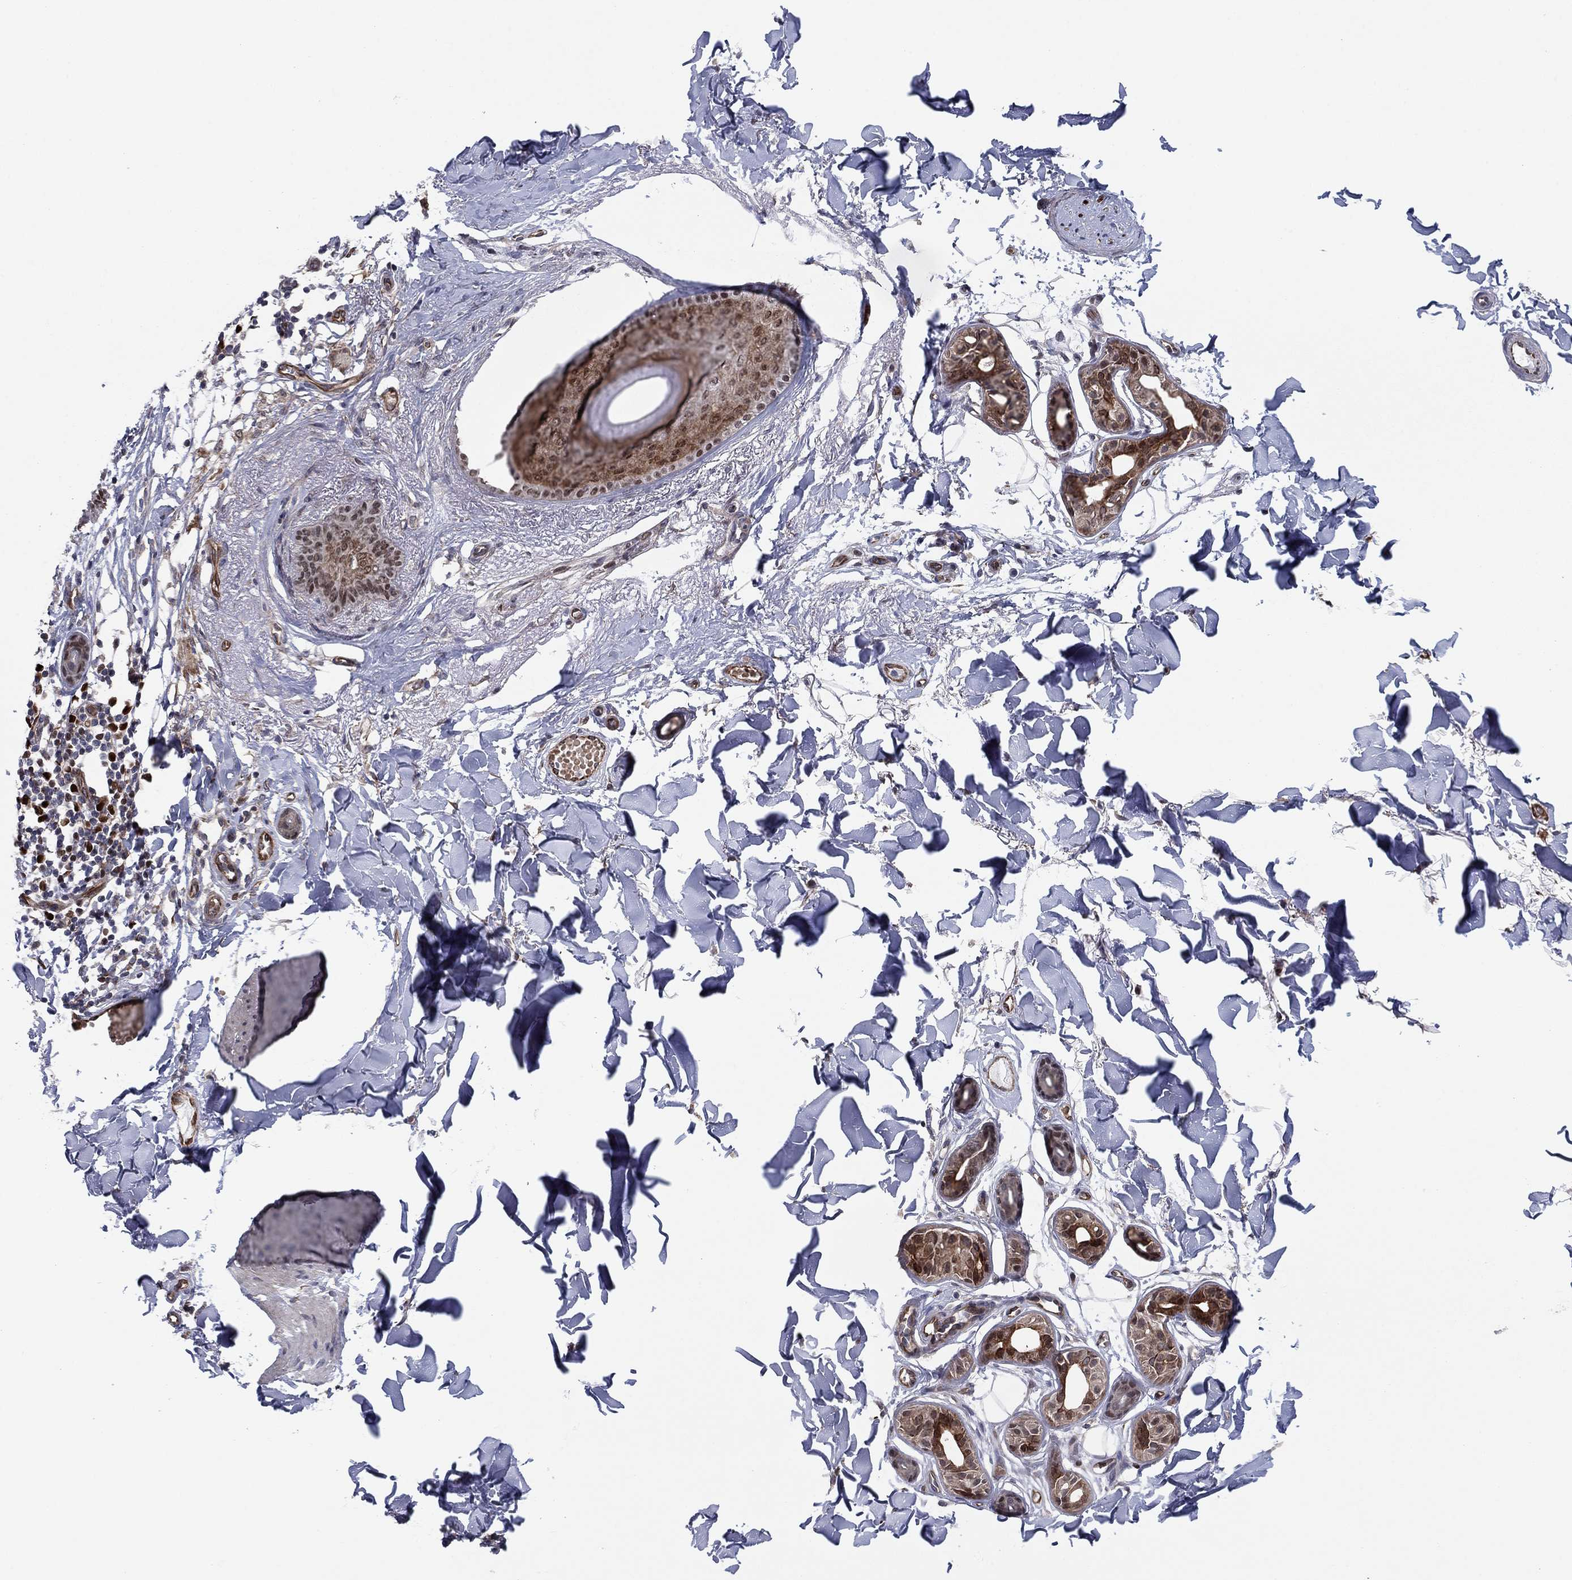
{"staining": {"intensity": "moderate", "quantity": "25%-75%", "location": "cytoplasmic/membranous,nuclear"}, "tissue": "skin cancer", "cell_type": "Tumor cells", "image_type": "cancer", "snomed": [{"axis": "morphology", "description": "Normal tissue, NOS"}, {"axis": "morphology", "description": "Basal cell carcinoma"}, {"axis": "topography", "description": "Skin"}], "caption": "DAB (3,3'-diaminobenzidine) immunohistochemical staining of human skin cancer (basal cell carcinoma) demonstrates moderate cytoplasmic/membranous and nuclear protein positivity in about 25%-75% of tumor cells.", "gene": "BCL11A", "patient": {"sex": "male", "age": 84}}